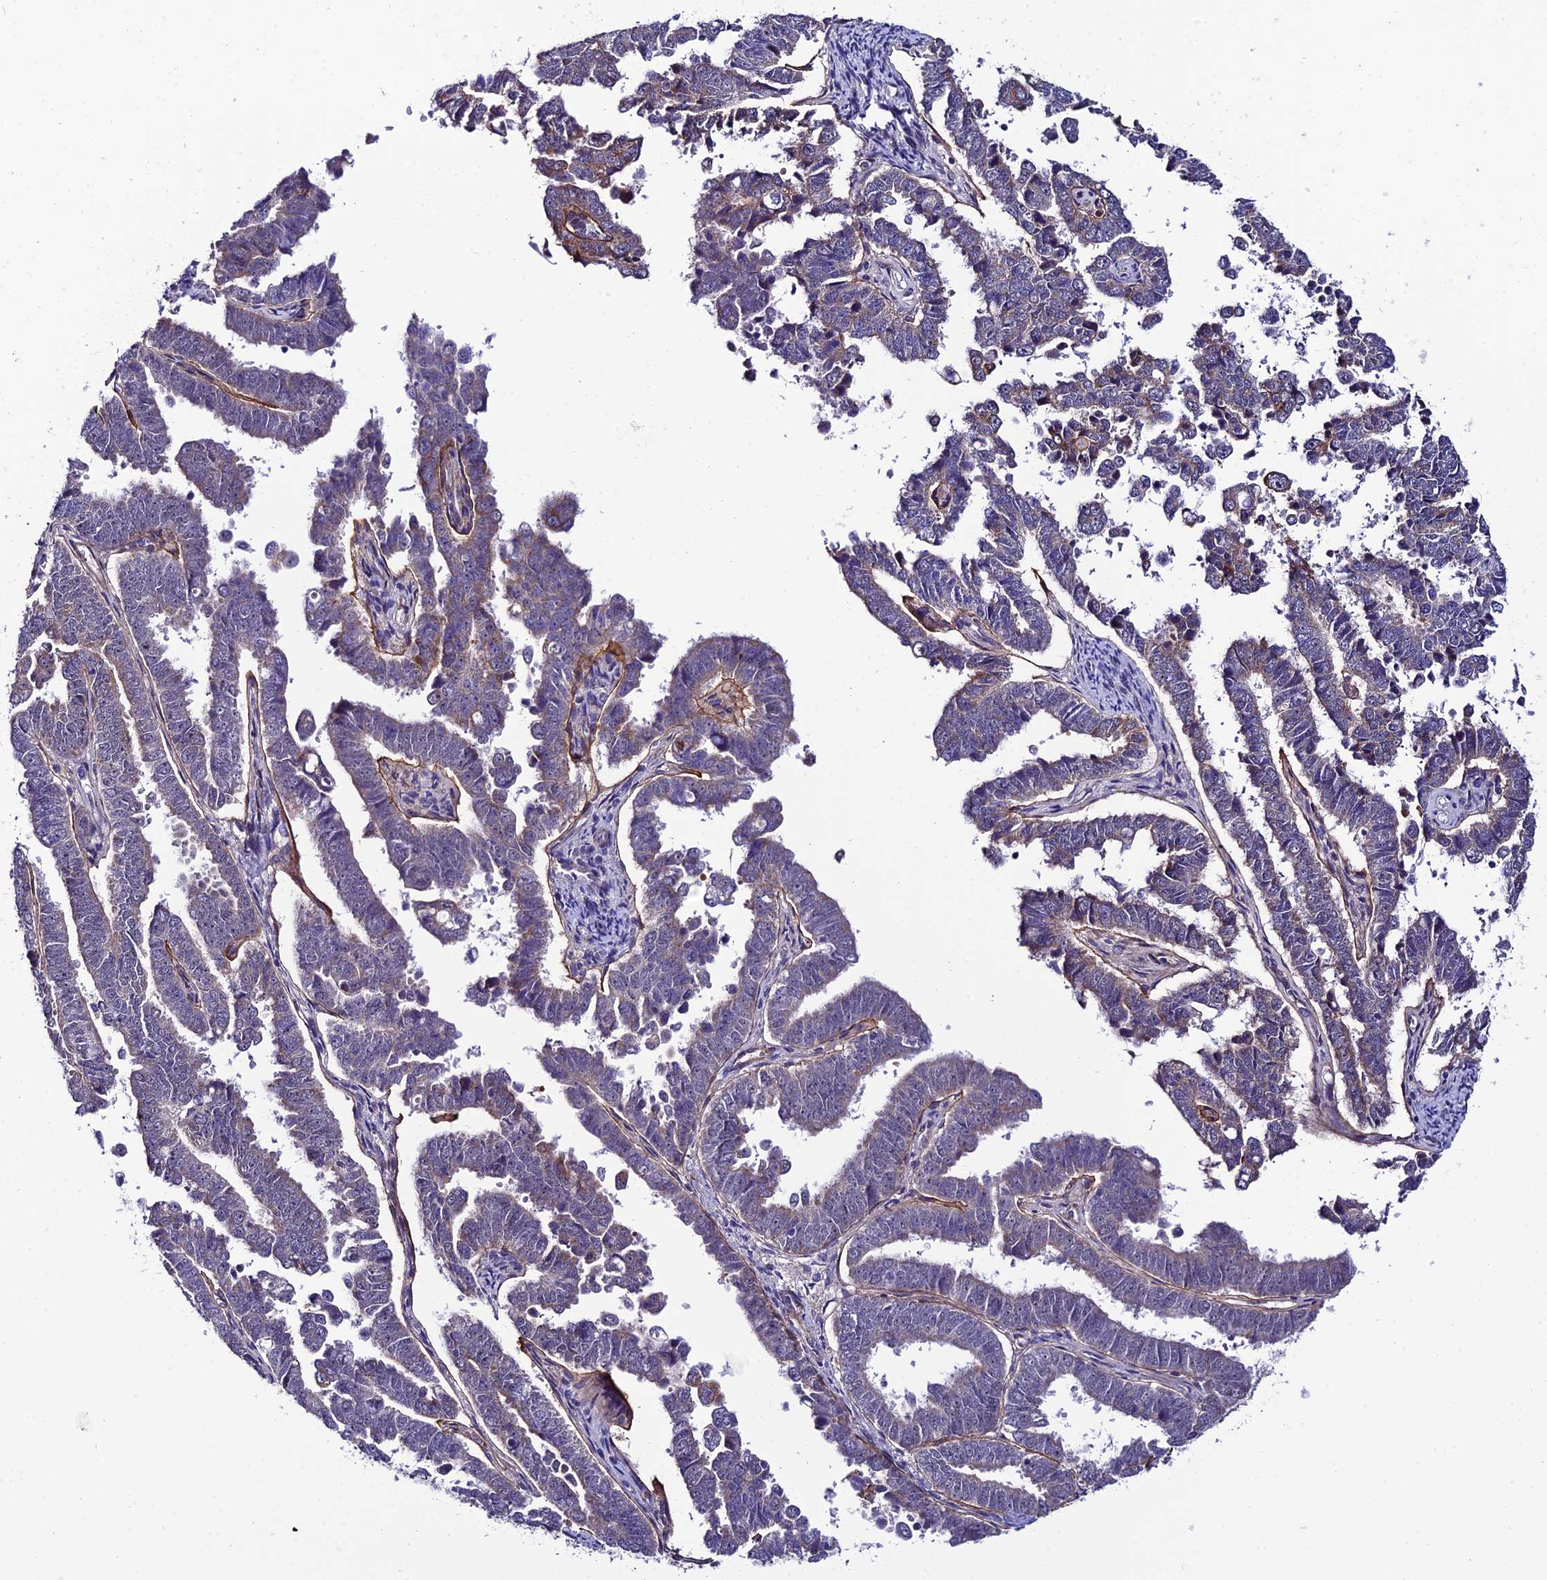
{"staining": {"intensity": "weak", "quantity": "<25%", "location": "cytoplasmic/membranous"}, "tissue": "endometrial cancer", "cell_type": "Tumor cells", "image_type": "cancer", "snomed": [{"axis": "morphology", "description": "Adenocarcinoma, NOS"}, {"axis": "topography", "description": "Endometrium"}], "caption": "Protein analysis of endometrial cancer displays no significant staining in tumor cells.", "gene": "SYT15", "patient": {"sex": "female", "age": 75}}